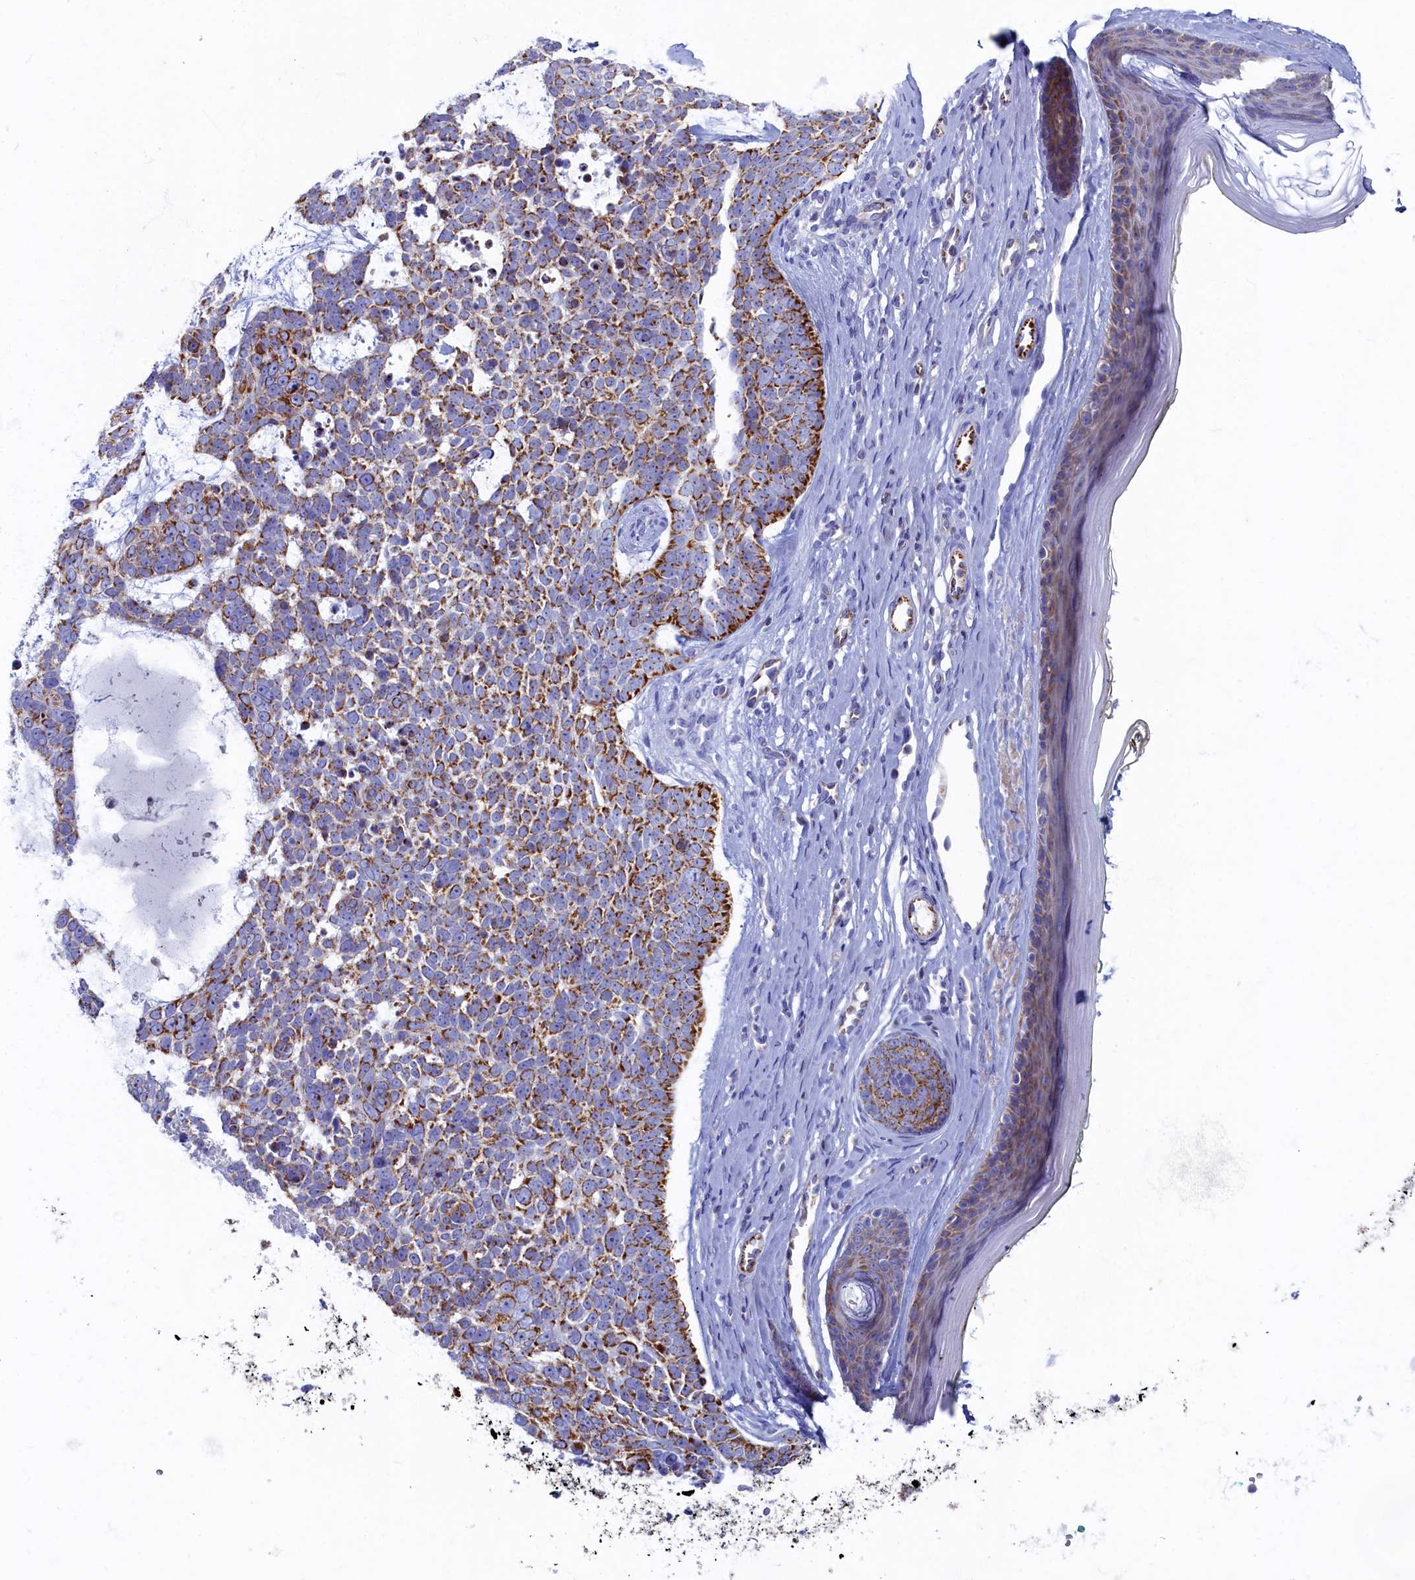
{"staining": {"intensity": "moderate", "quantity": ">75%", "location": "cytoplasmic/membranous"}, "tissue": "skin cancer", "cell_type": "Tumor cells", "image_type": "cancer", "snomed": [{"axis": "morphology", "description": "Basal cell carcinoma"}, {"axis": "topography", "description": "Skin"}], "caption": "Immunohistochemistry histopathology image of neoplastic tissue: skin basal cell carcinoma stained using immunohistochemistry reveals medium levels of moderate protein expression localized specifically in the cytoplasmic/membranous of tumor cells, appearing as a cytoplasmic/membranous brown color.", "gene": "OCIAD2", "patient": {"sex": "female", "age": 81}}